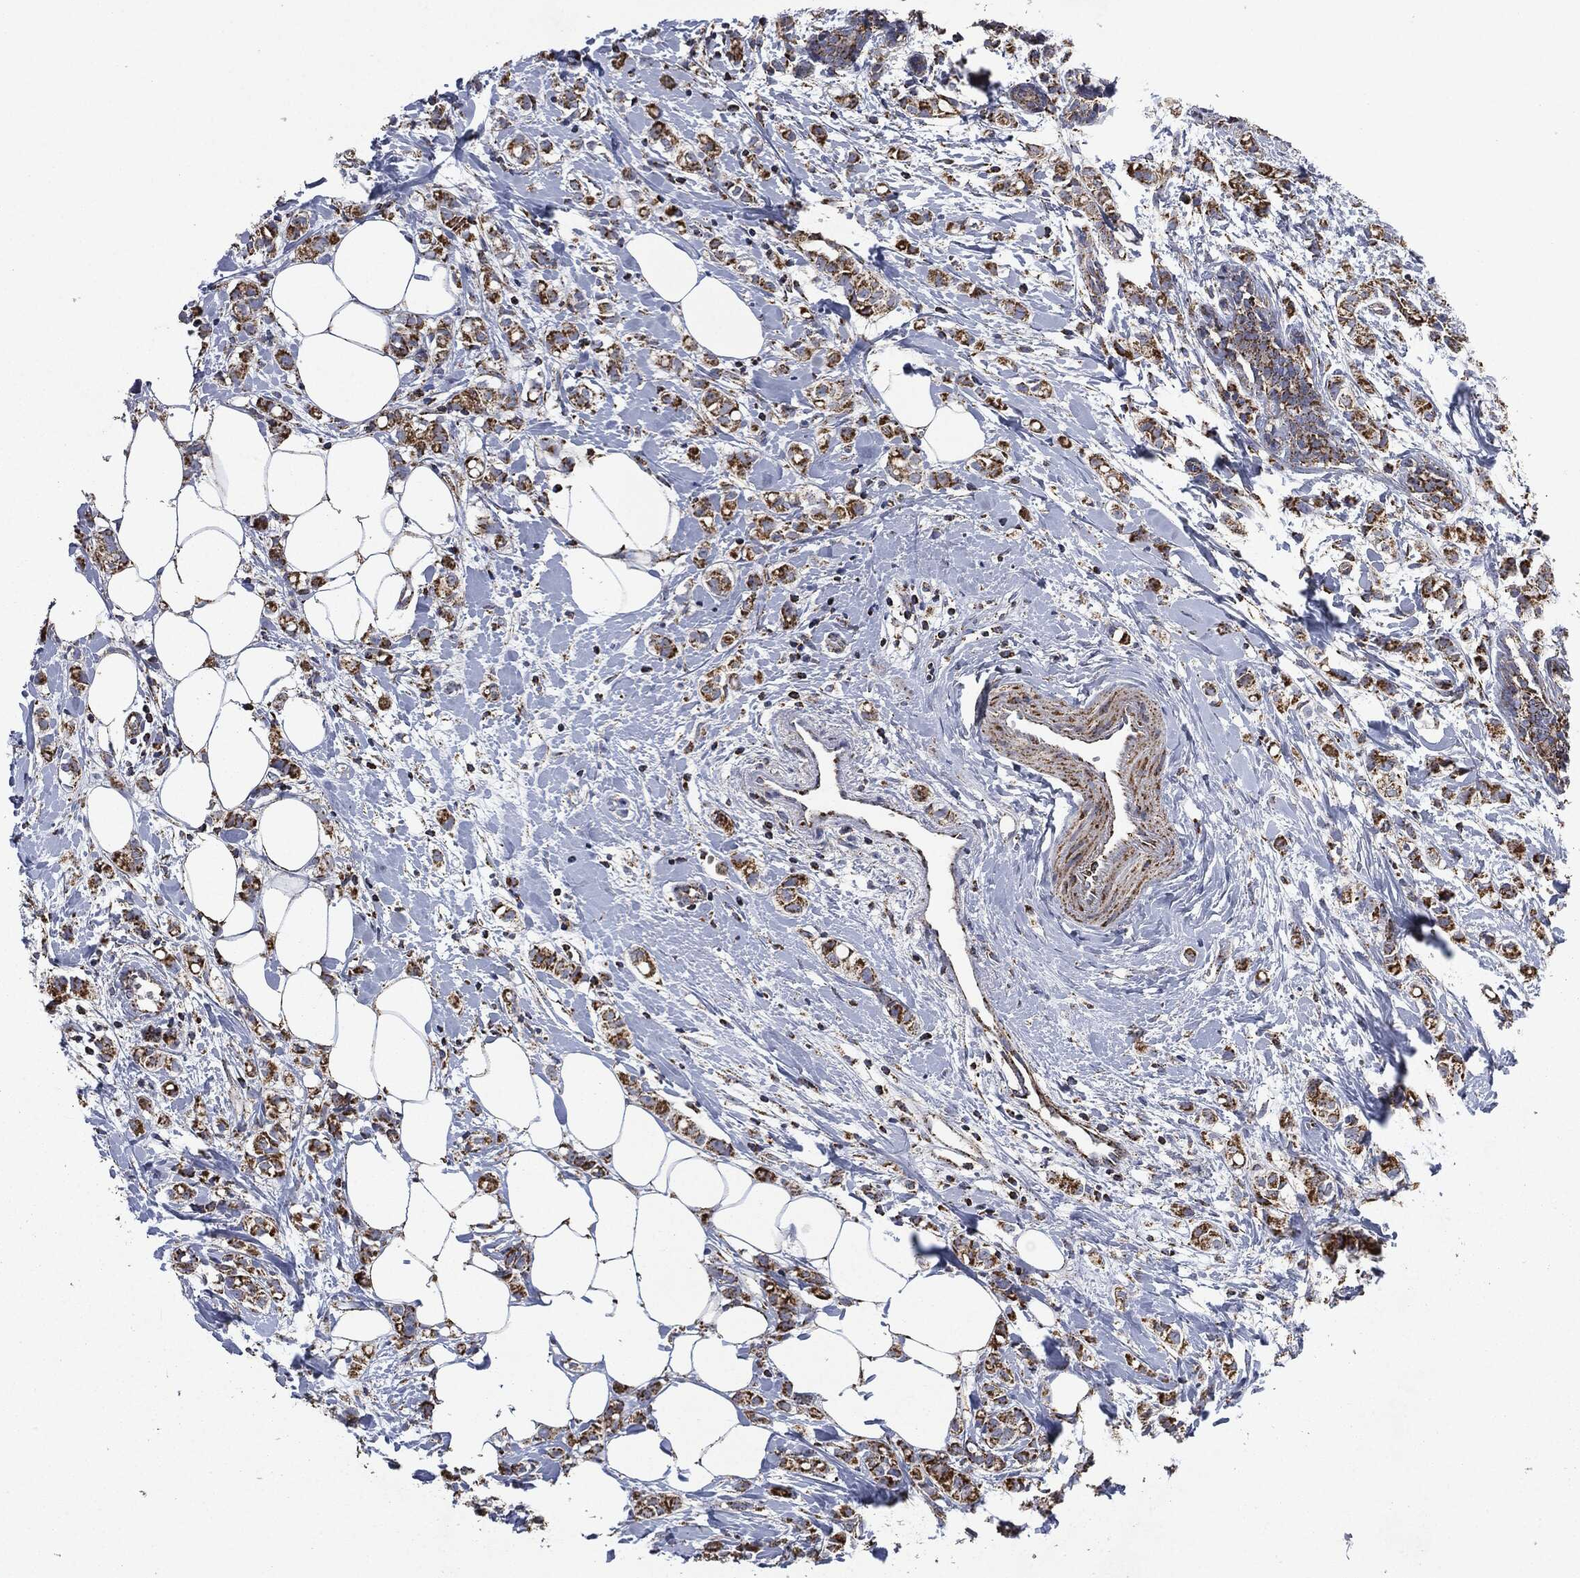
{"staining": {"intensity": "strong", "quantity": ">75%", "location": "cytoplasmic/membranous"}, "tissue": "breast cancer", "cell_type": "Tumor cells", "image_type": "cancer", "snomed": [{"axis": "morphology", "description": "Normal tissue, NOS"}, {"axis": "morphology", "description": "Duct carcinoma"}, {"axis": "topography", "description": "Breast"}], "caption": "Tumor cells display high levels of strong cytoplasmic/membranous staining in approximately >75% of cells in human intraductal carcinoma (breast).", "gene": "RYK", "patient": {"sex": "female", "age": 44}}